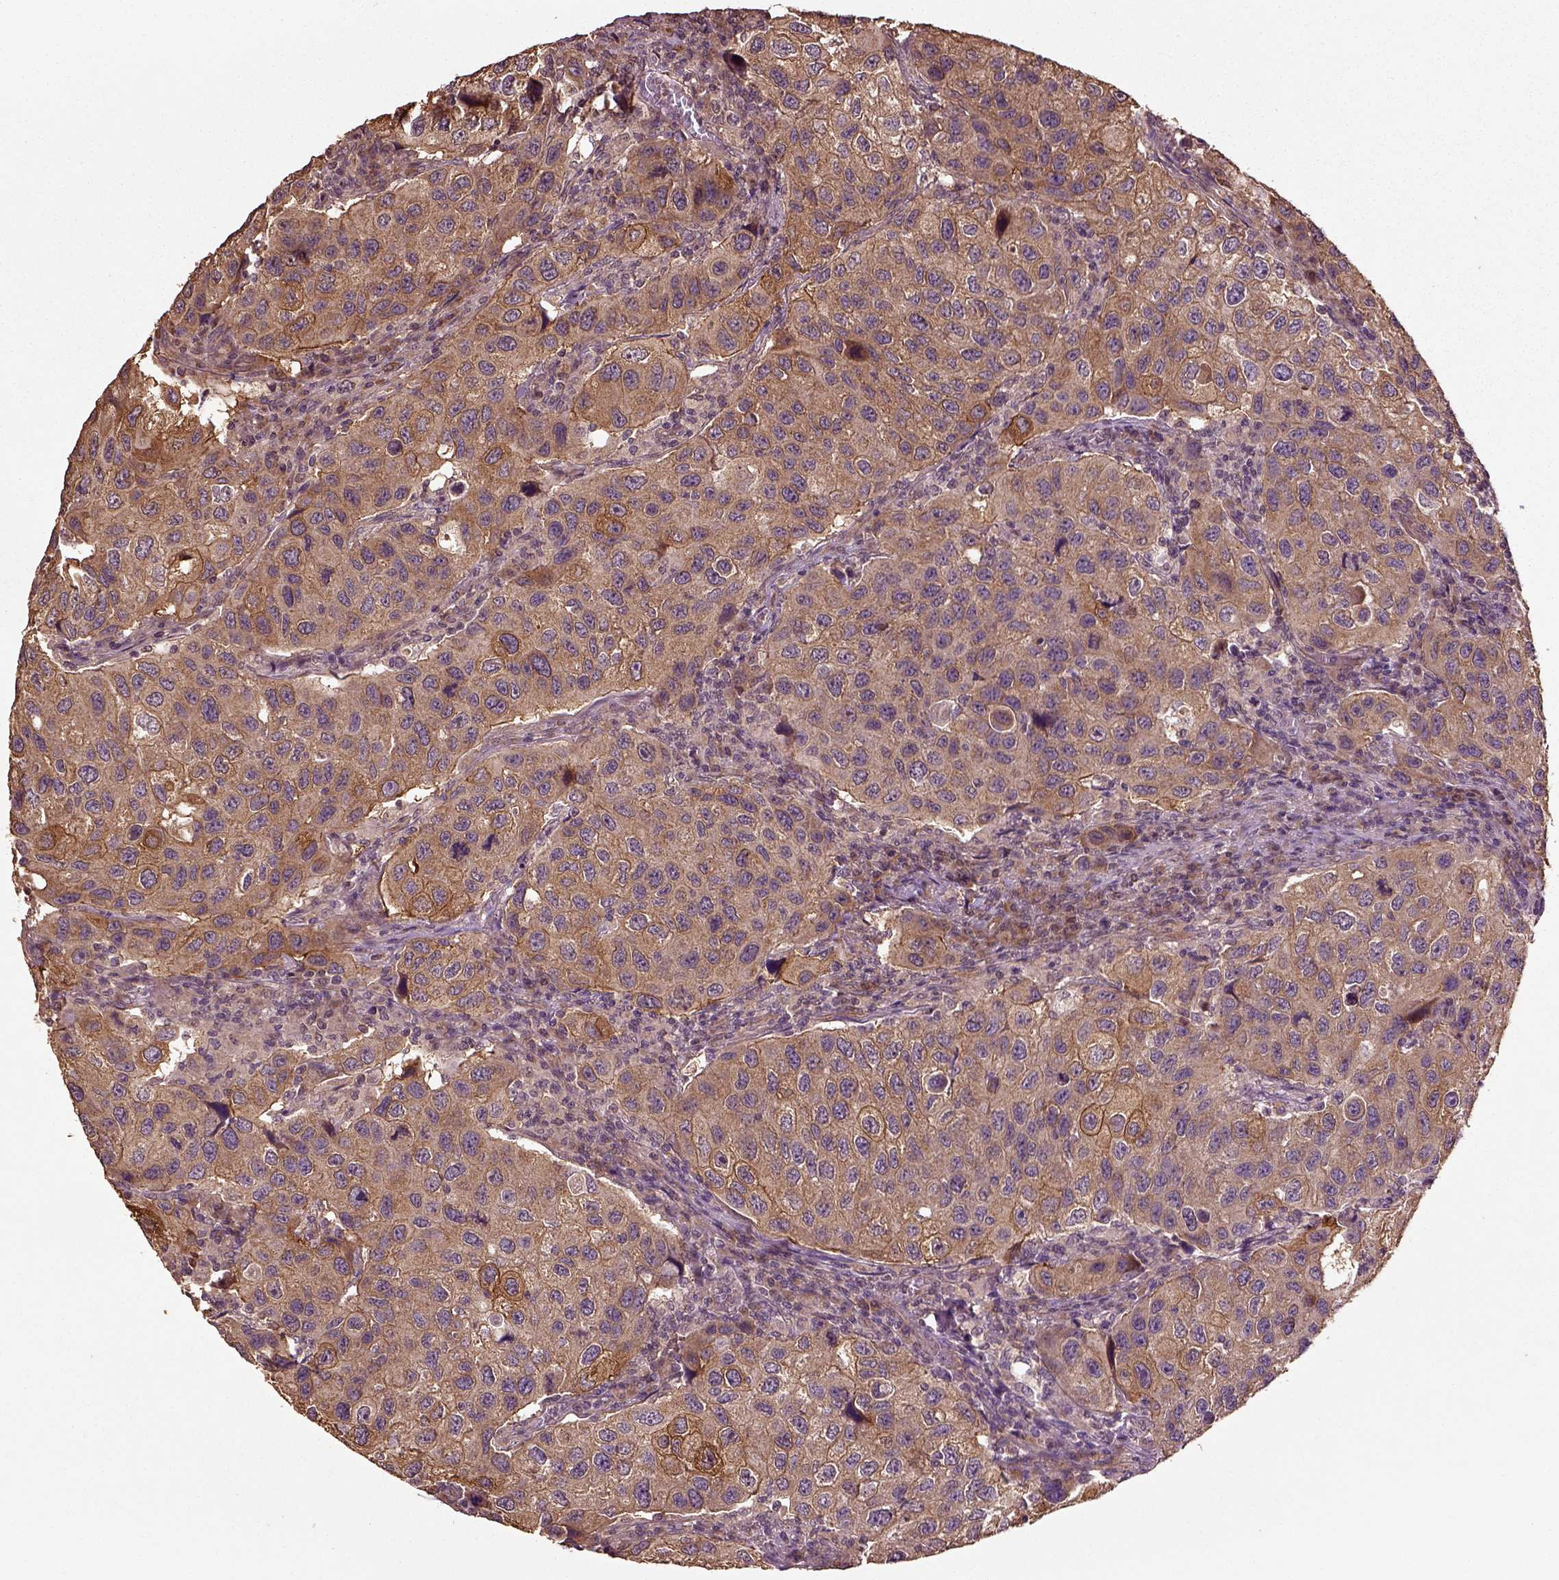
{"staining": {"intensity": "moderate", "quantity": ">75%", "location": "cytoplasmic/membranous"}, "tissue": "urothelial cancer", "cell_type": "Tumor cells", "image_type": "cancer", "snomed": [{"axis": "morphology", "description": "Urothelial carcinoma, High grade"}, {"axis": "topography", "description": "Urinary bladder"}], "caption": "Immunohistochemistry (IHC) (DAB (3,3'-diaminobenzidine)) staining of human urothelial carcinoma (high-grade) shows moderate cytoplasmic/membranous protein staining in approximately >75% of tumor cells. Using DAB (3,3'-diaminobenzidine) (brown) and hematoxylin (blue) stains, captured at high magnification using brightfield microscopy.", "gene": "ERV3-1", "patient": {"sex": "male", "age": 79}}